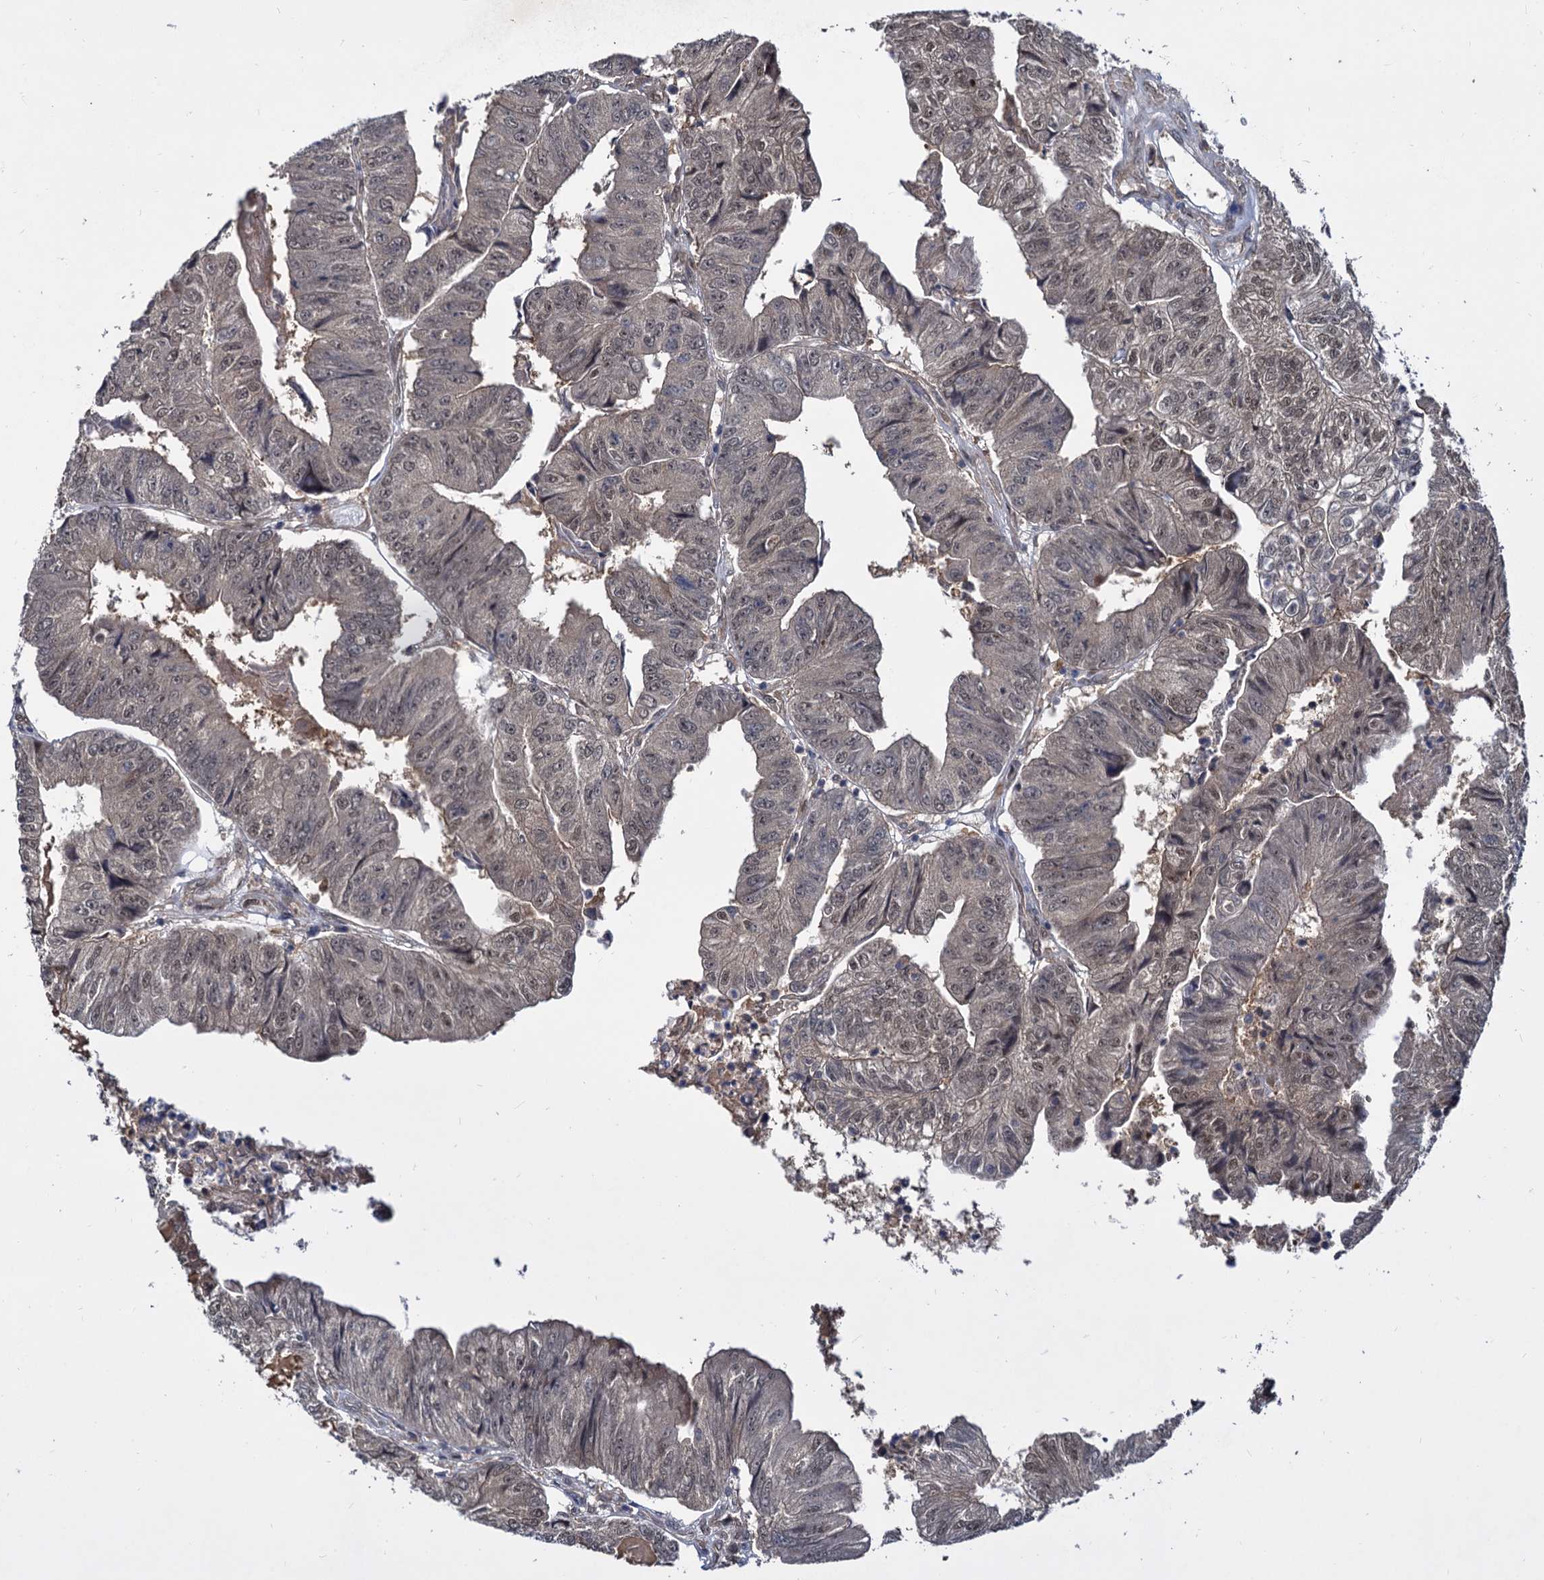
{"staining": {"intensity": "weak", "quantity": ">75%", "location": "cytoplasmic/membranous,nuclear"}, "tissue": "colorectal cancer", "cell_type": "Tumor cells", "image_type": "cancer", "snomed": [{"axis": "morphology", "description": "Adenocarcinoma, NOS"}, {"axis": "topography", "description": "Colon"}], "caption": "Protein staining by immunohistochemistry (IHC) displays weak cytoplasmic/membranous and nuclear expression in approximately >75% of tumor cells in colorectal adenocarcinoma.", "gene": "PSMD4", "patient": {"sex": "female", "age": 67}}